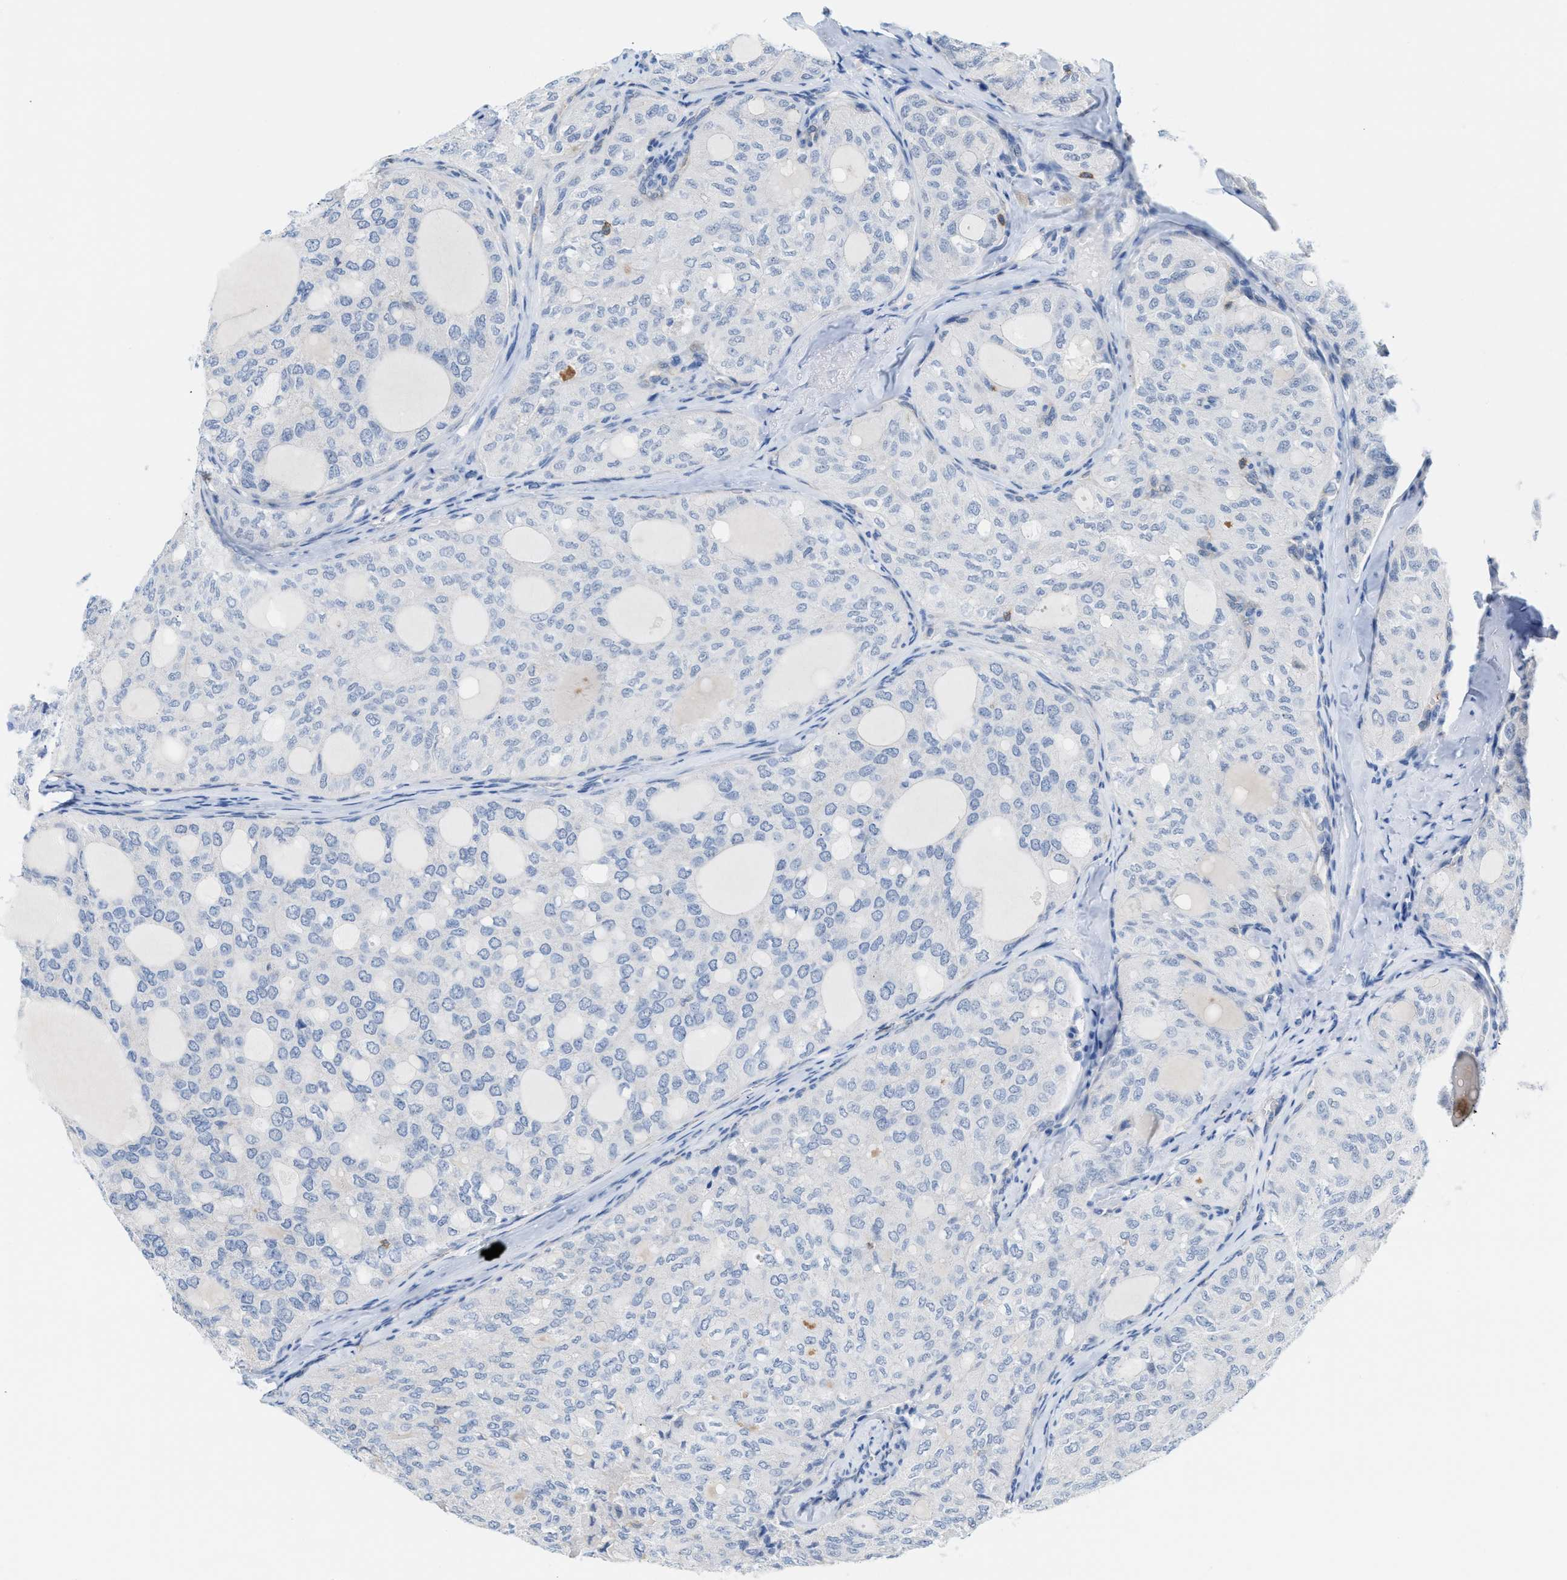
{"staining": {"intensity": "negative", "quantity": "none", "location": "none"}, "tissue": "thyroid cancer", "cell_type": "Tumor cells", "image_type": "cancer", "snomed": [{"axis": "morphology", "description": "Follicular adenoma carcinoma, NOS"}, {"axis": "topography", "description": "Thyroid gland"}], "caption": "DAB immunohistochemical staining of human thyroid cancer exhibits no significant staining in tumor cells.", "gene": "IL16", "patient": {"sex": "male", "age": 75}}